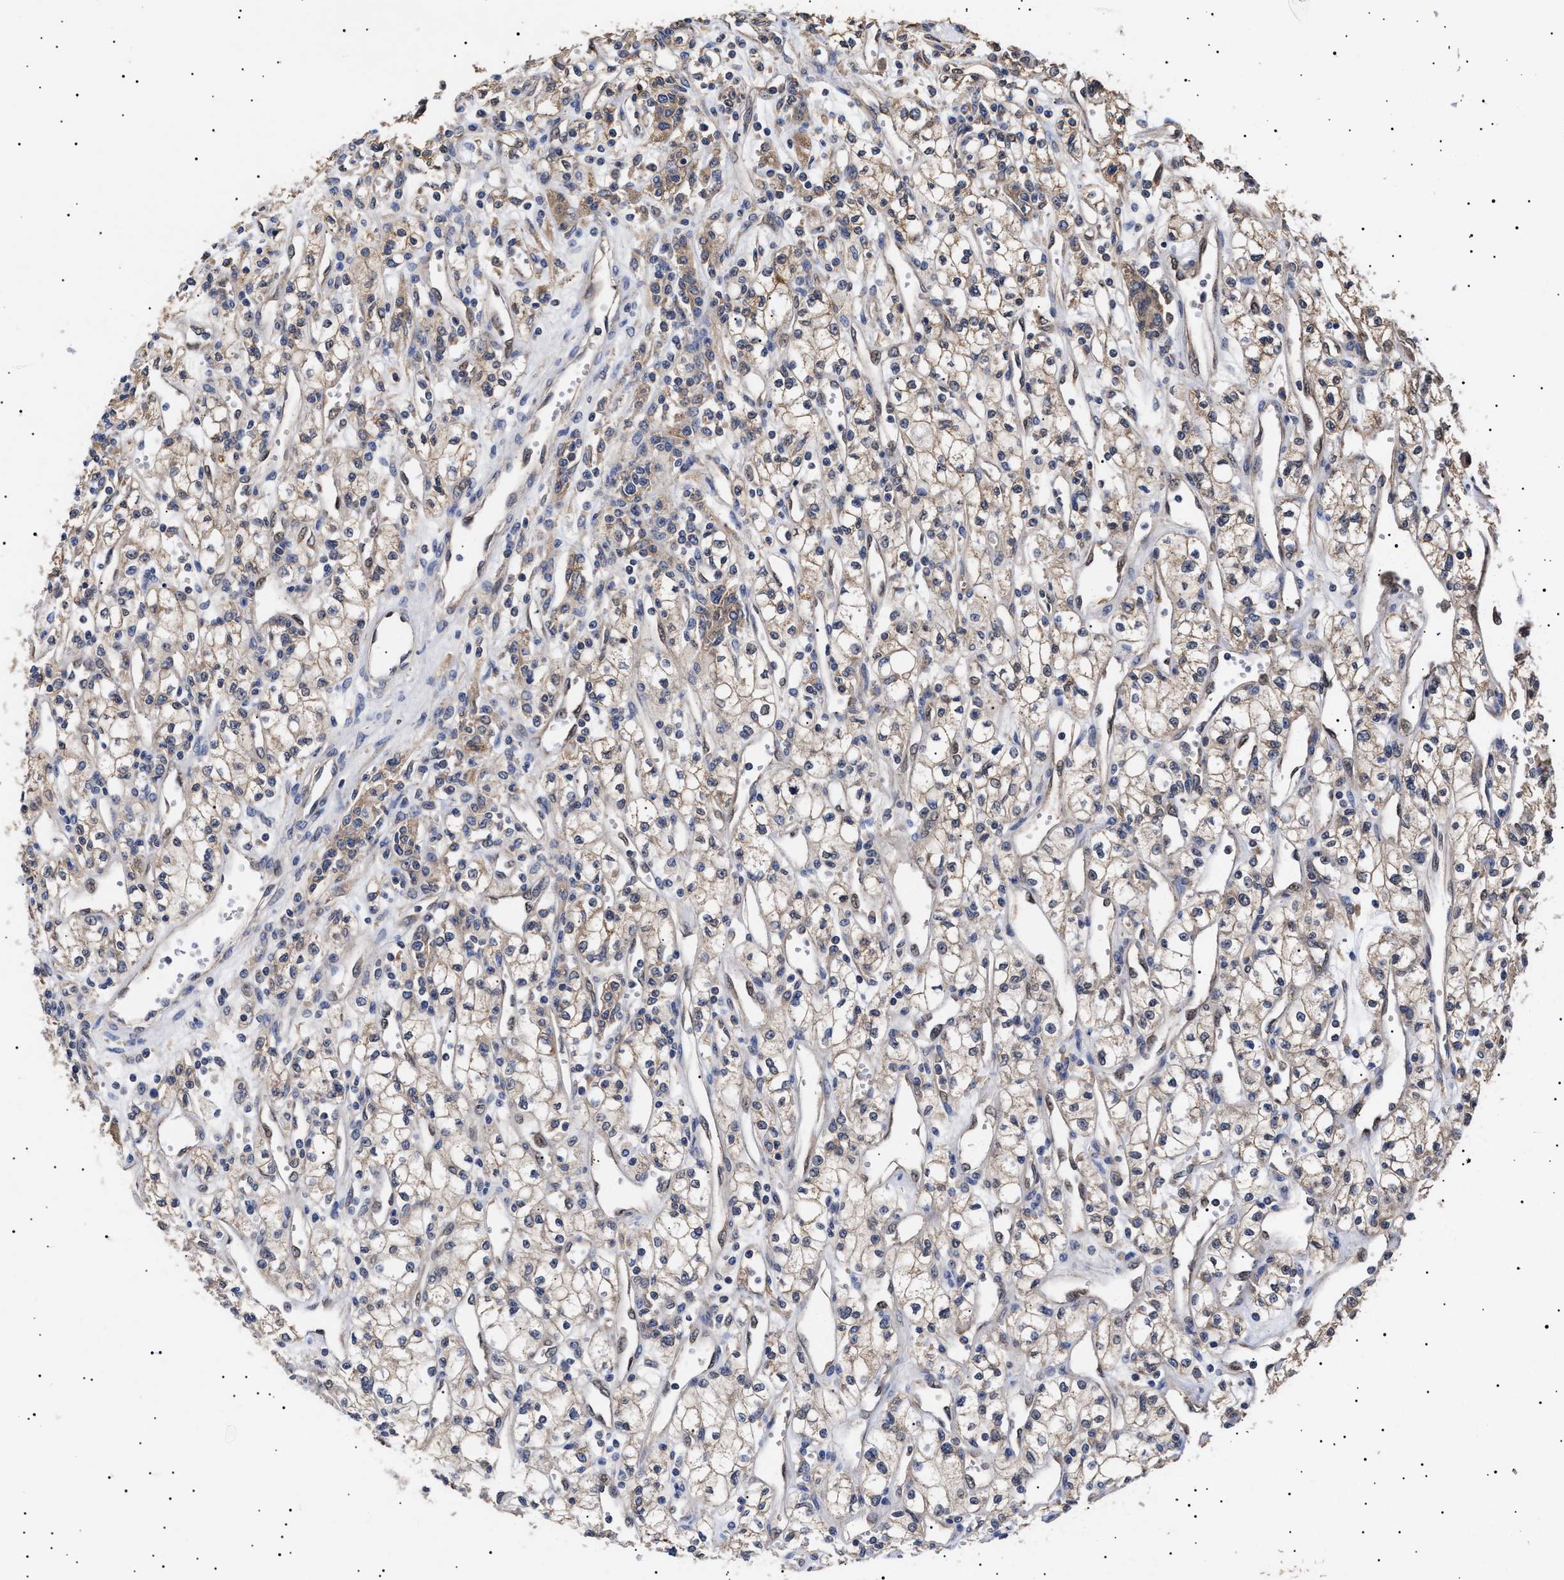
{"staining": {"intensity": "weak", "quantity": ">75%", "location": "cytoplasmic/membranous,nuclear"}, "tissue": "renal cancer", "cell_type": "Tumor cells", "image_type": "cancer", "snomed": [{"axis": "morphology", "description": "Adenocarcinoma, NOS"}, {"axis": "topography", "description": "Kidney"}], "caption": "Adenocarcinoma (renal) stained with a brown dye exhibits weak cytoplasmic/membranous and nuclear positive positivity in about >75% of tumor cells.", "gene": "KRBA1", "patient": {"sex": "male", "age": 59}}